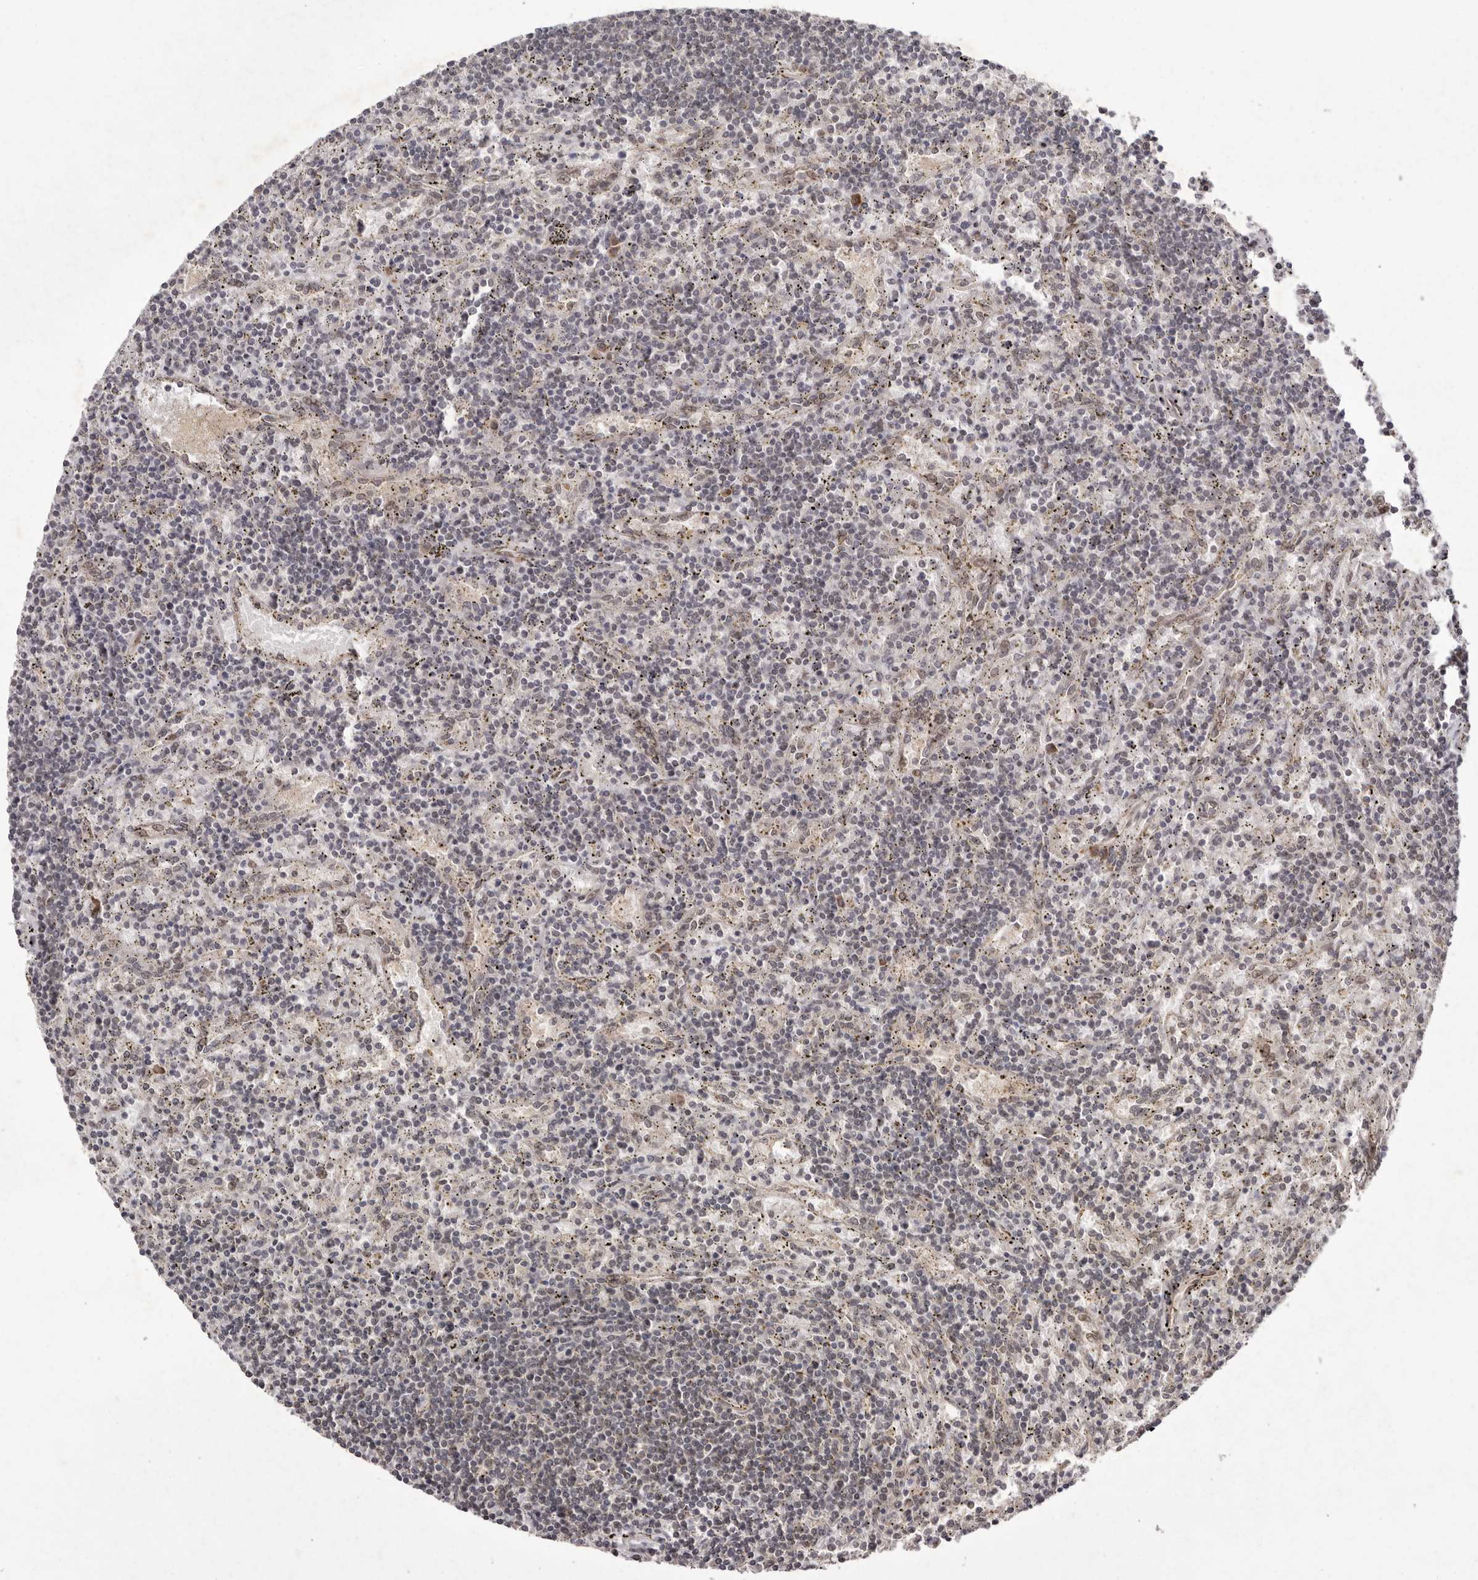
{"staining": {"intensity": "negative", "quantity": "none", "location": "none"}, "tissue": "lymphoma", "cell_type": "Tumor cells", "image_type": "cancer", "snomed": [{"axis": "morphology", "description": "Malignant lymphoma, non-Hodgkin's type, Low grade"}, {"axis": "topography", "description": "Spleen"}], "caption": "Photomicrograph shows no significant protein positivity in tumor cells of lymphoma.", "gene": "LRGUK", "patient": {"sex": "male", "age": 76}}